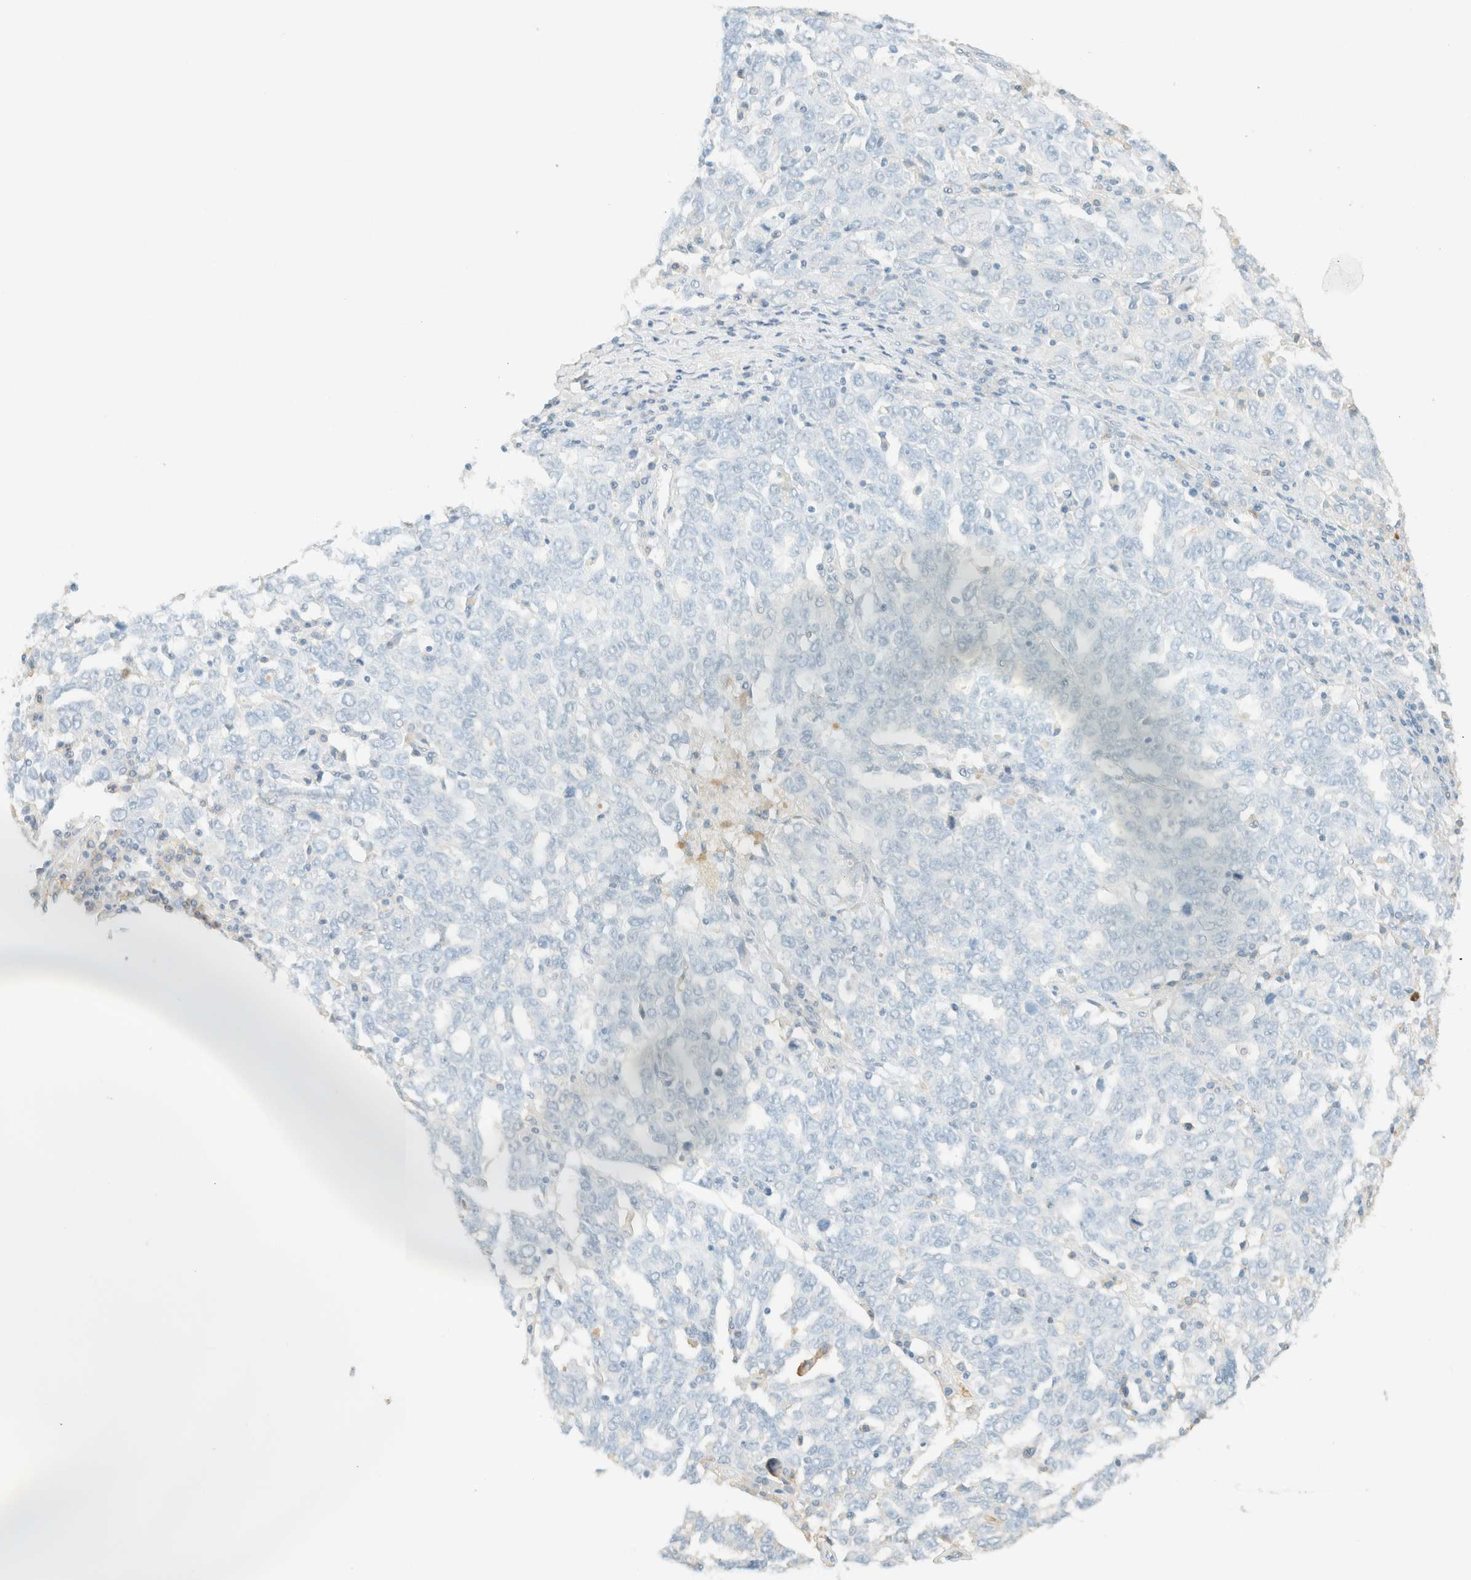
{"staining": {"intensity": "negative", "quantity": "none", "location": "none"}, "tissue": "ovarian cancer", "cell_type": "Tumor cells", "image_type": "cancer", "snomed": [{"axis": "morphology", "description": "Carcinoma, endometroid"}, {"axis": "topography", "description": "Ovary"}], "caption": "IHC of human ovarian cancer demonstrates no positivity in tumor cells. (DAB IHC, high magnification).", "gene": "GPA33", "patient": {"sex": "female", "age": 62}}